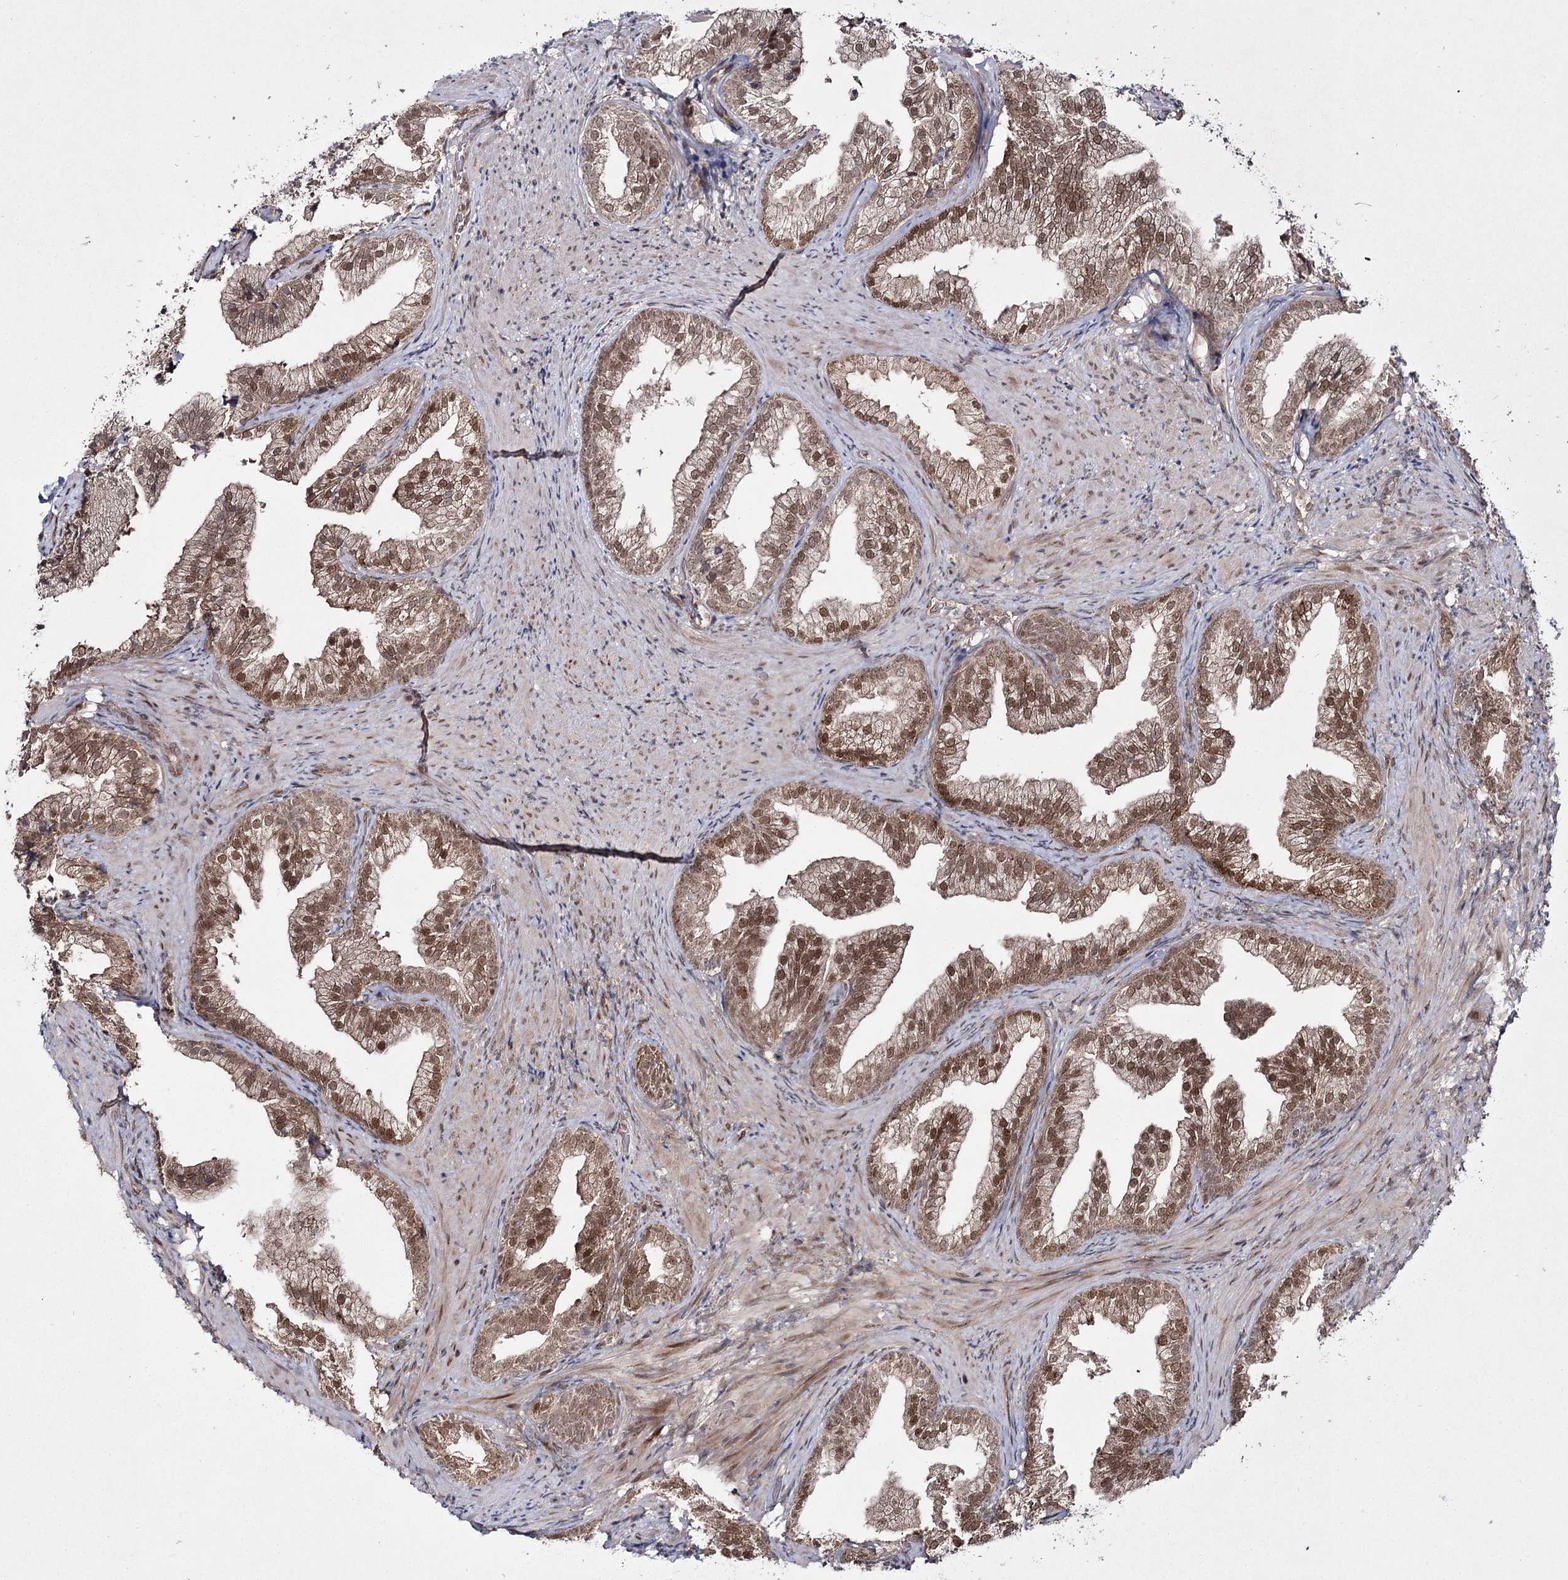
{"staining": {"intensity": "moderate", "quantity": ">75%", "location": "cytoplasmic/membranous,nuclear"}, "tissue": "prostate", "cell_type": "Glandular cells", "image_type": "normal", "snomed": [{"axis": "morphology", "description": "Normal tissue, NOS"}, {"axis": "topography", "description": "Prostate"}], "caption": "This histopathology image displays IHC staining of normal human prostate, with medium moderate cytoplasmic/membranous,nuclear positivity in approximately >75% of glandular cells.", "gene": "TRNT1", "patient": {"sex": "male", "age": 76}}